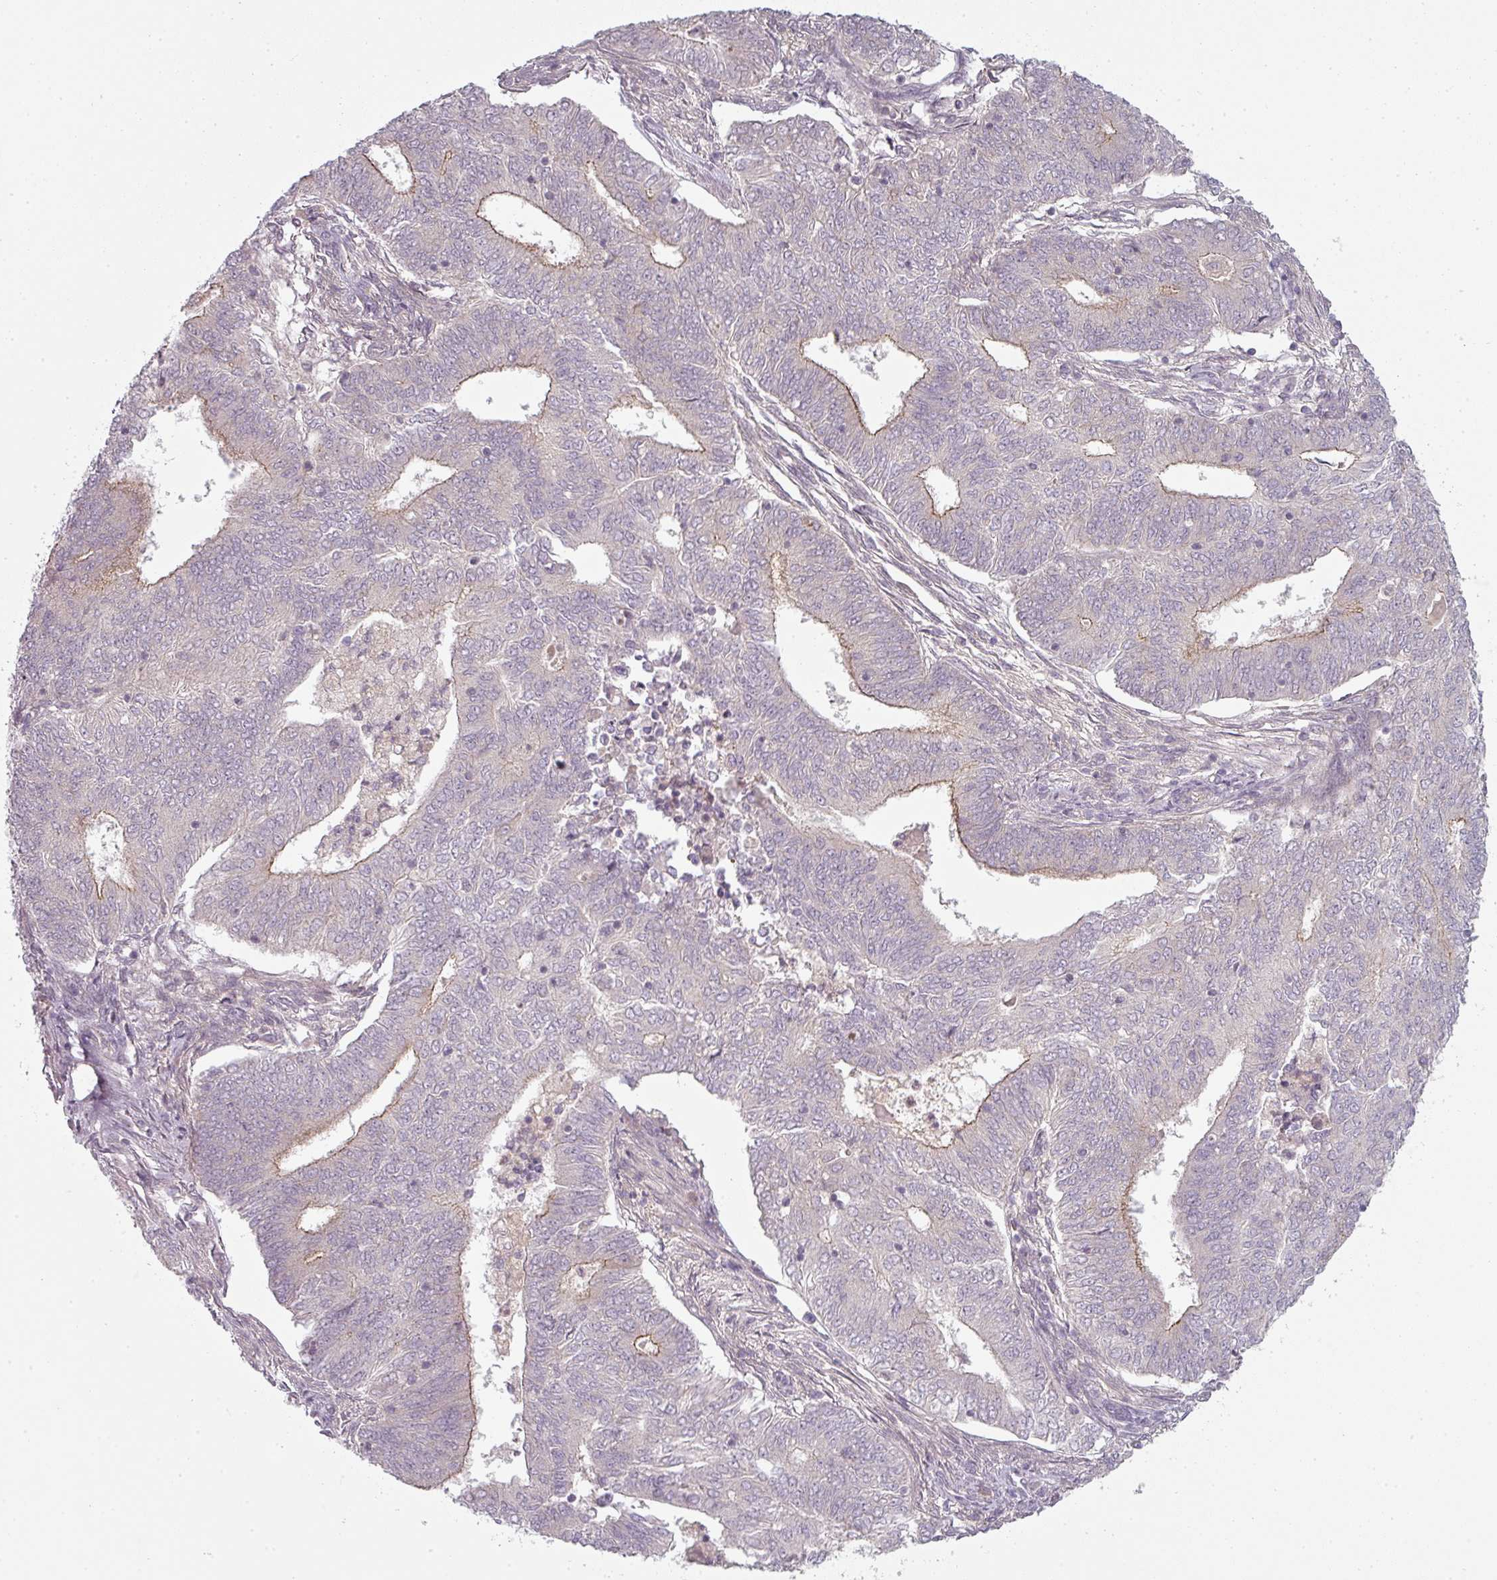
{"staining": {"intensity": "weak", "quantity": "<25%", "location": "cytoplasmic/membranous"}, "tissue": "endometrial cancer", "cell_type": "Tumor cells", "image_type": "cancer", "snomed": [{"axis": "morphology", "description": "Adenocarcinoma, NOS"}, {"axis": "topography", "description": "Endometrium"}], "caption": "Immunohistochemistry (IHC) histopathology image of neoplastic tissue: endometrial adenocarcinoma stained with DAB (3,3'-diaminobenzidine) demonstrates no significant protein staining in tumor cells.", "gene": "SLC16A9", "patient": {"sex": "female", "age": 62}}